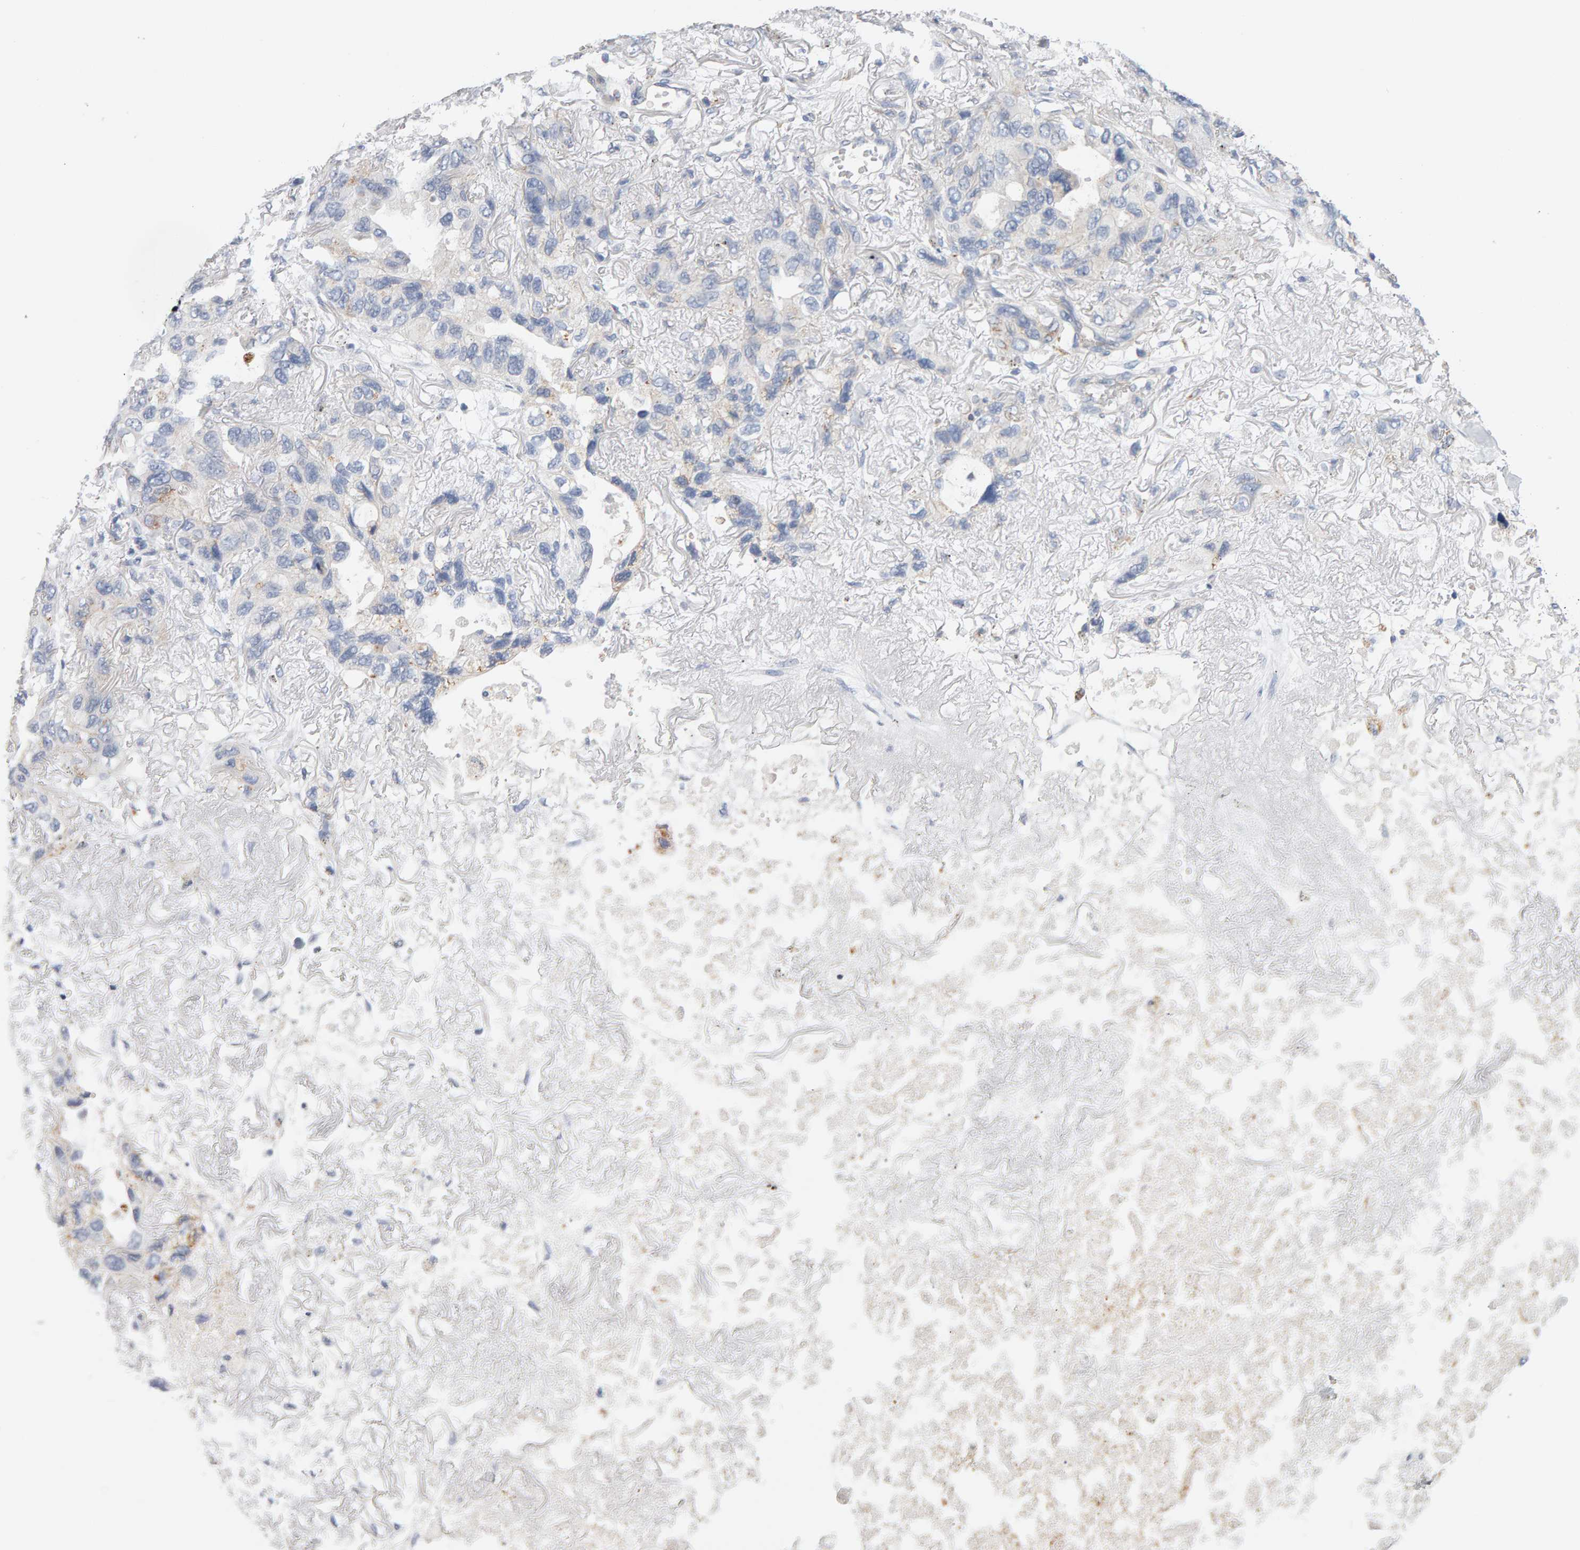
{"staining": {"intensity": "weak", "quantity": "<25%", "location": "cytoplasmic/membranous"}, "tissue": "lung cancer", "cell_type": "Tumor cells", "image_type": "cancer", "snomed": [{"axis": "morphology", "description": "Squamous cell carcinoma, NOS"}, {"axis": "topography", "description": "Lung"}], "caption": "Immunohistochemistry (IHC) of lung cancer shows no staining in tumor cells. (DAB immunohistochemistry (IHC) with hematoxylin counter stain).", "gene": "METRNL", "patient": {"sex": "female", "age": 73}}